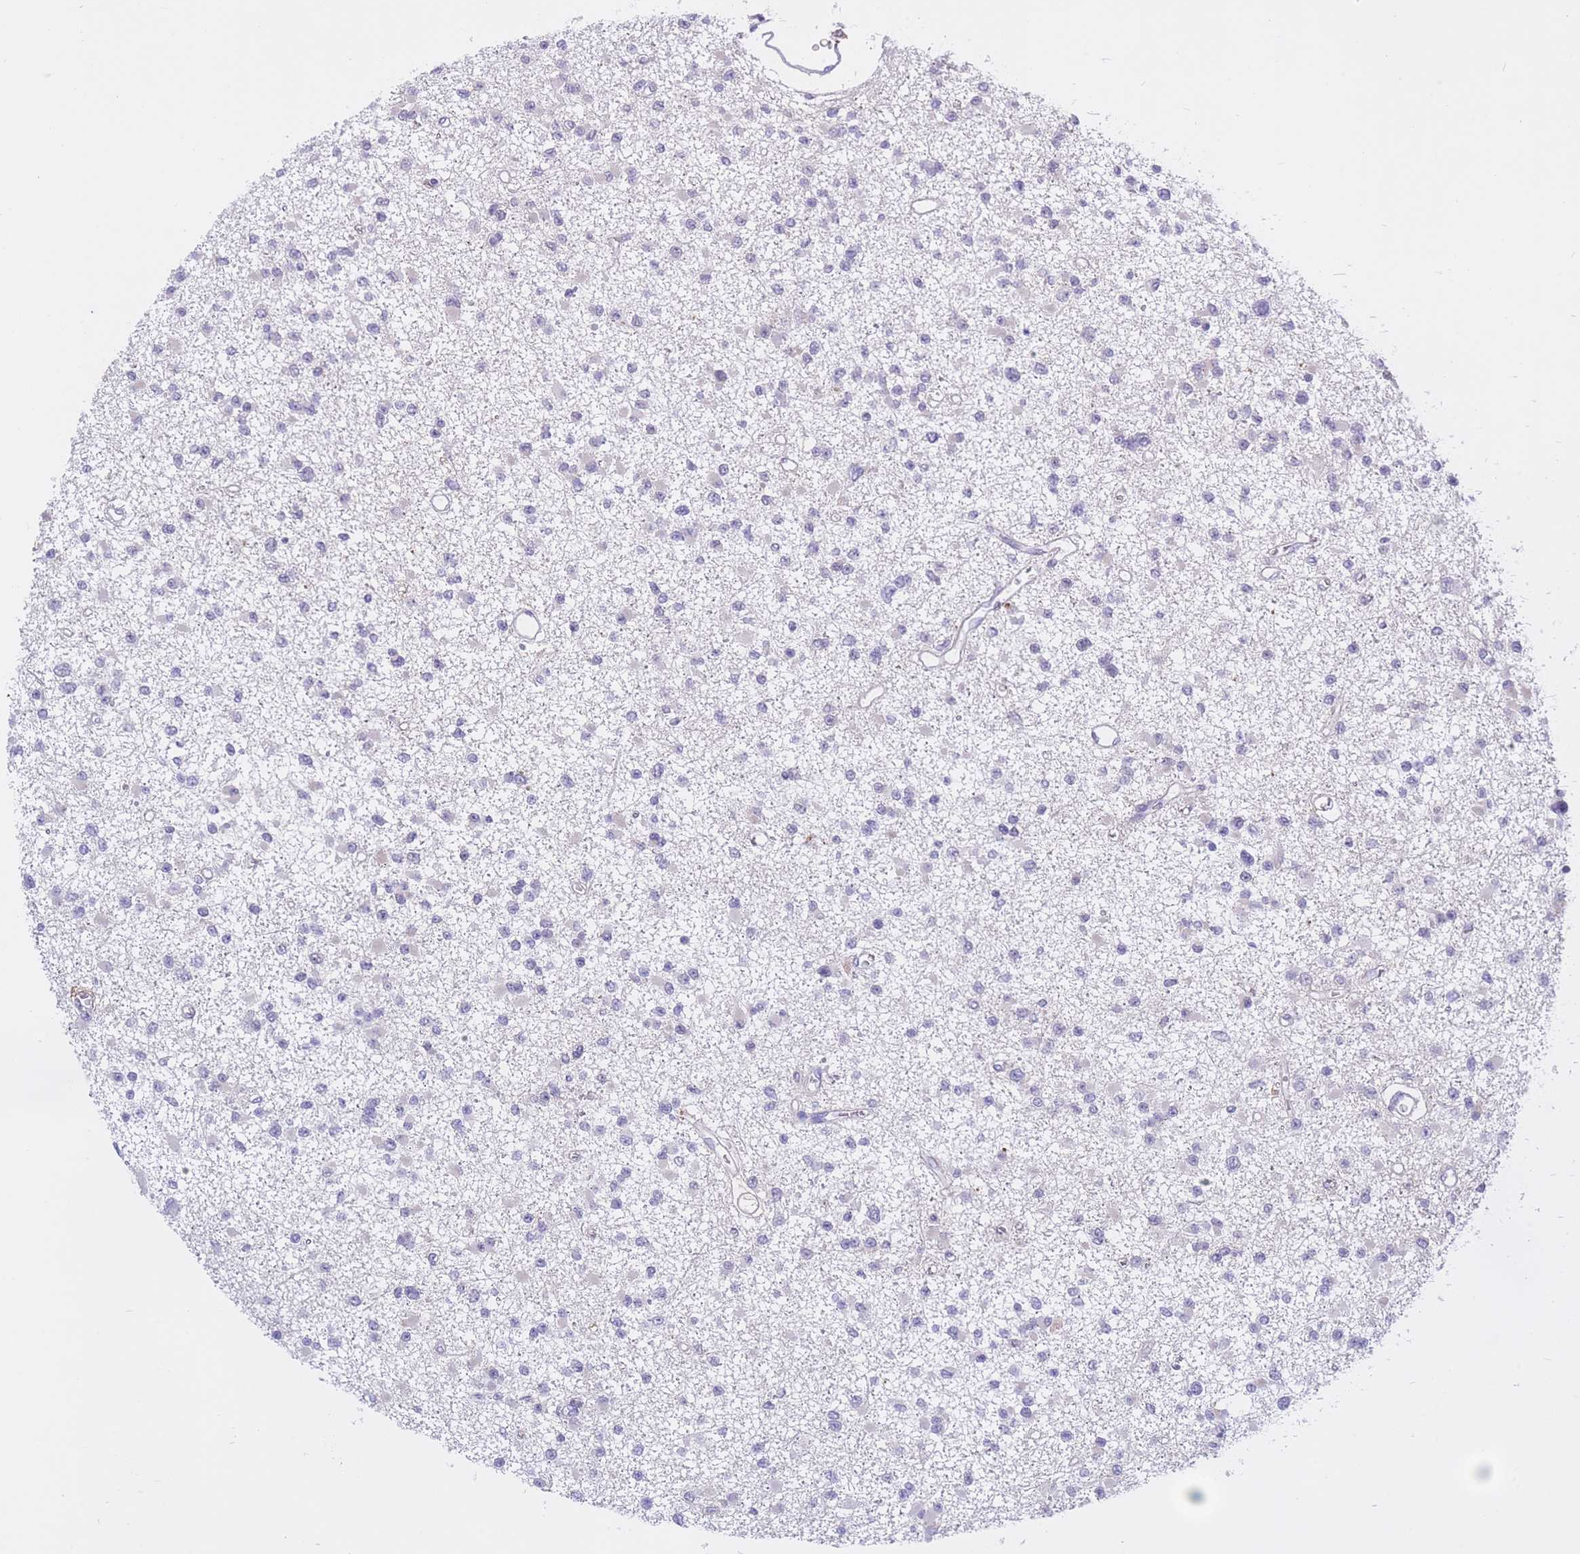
{"staining": {"intensity": "negative", "quantity": "none", "location": "none"}, "tissue": "glioma", "cell_type": "Tumor cells", "image_type": "cancer", "snomed": [{"axis": "morphology", "description": "Glioma, malignant, Low grade"}, {"axis": "topography", "description": "Brain"}], "caption": "Immunohistochemistry photomicrograph of glioma stained for a protein (brown), which demonstrates no positivity in tumor cells. (DAB IHC visualized using brightfield microscopy, high magnification).", "gene": "BOP1", "patient": {"sex": "female", "age": 22}}